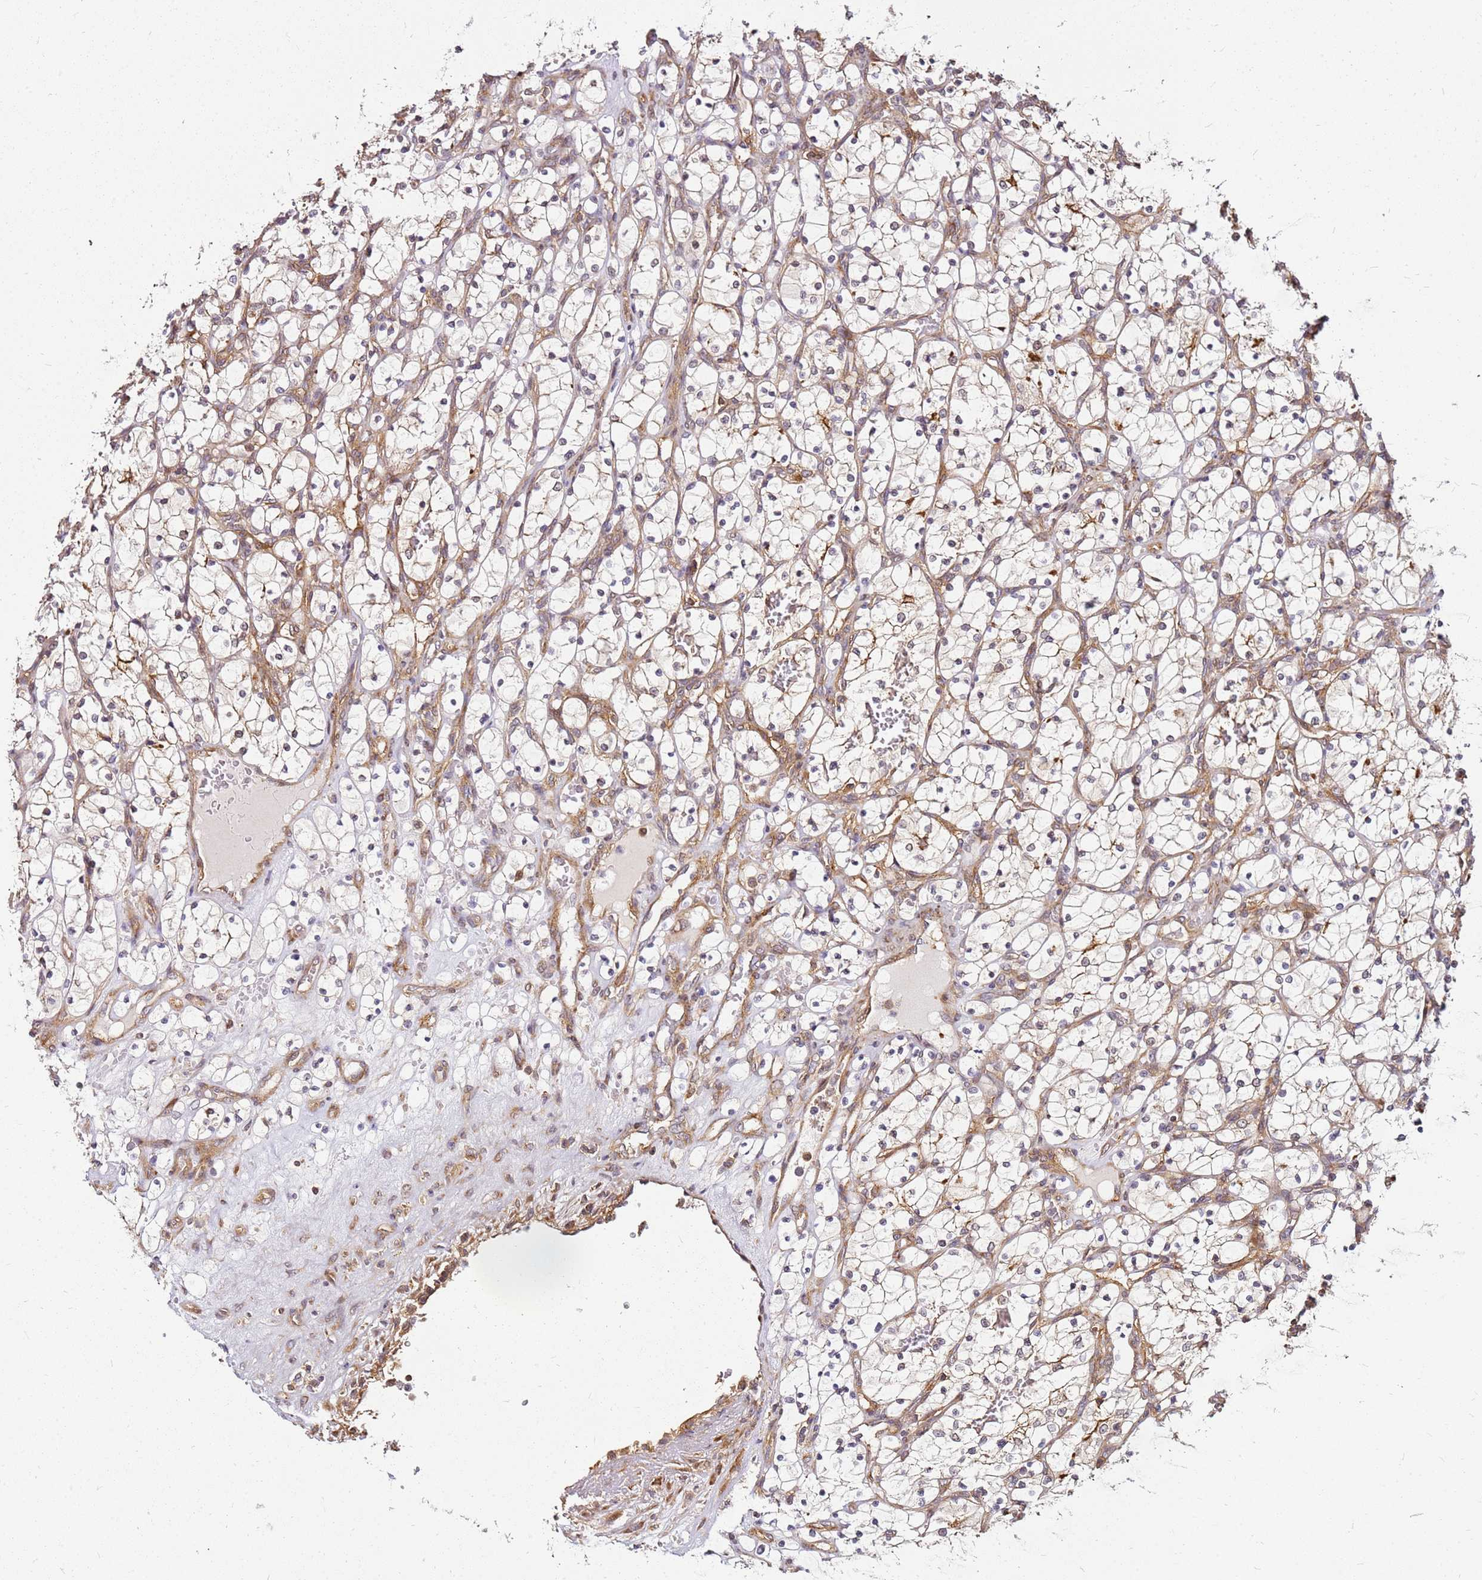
{"staining": {"intensity": "negative", "quantity": "none", "location": "none"}, "tissue": "renal cancer", "cell_type": "Tumor cells", "image_type": "cancer", "snomed": [{"axis": "morphology", "description": "Adenocarcinoma, NOS"}, {"axis": "topography", "description": "Kidney"}], "caption": "The photomicrograph demonstrates no significant positivity in tumor cells of adenocarcinoma (renal).", "gene": "PIH1D1", "patient": {"sex": "female", "age": 69}}